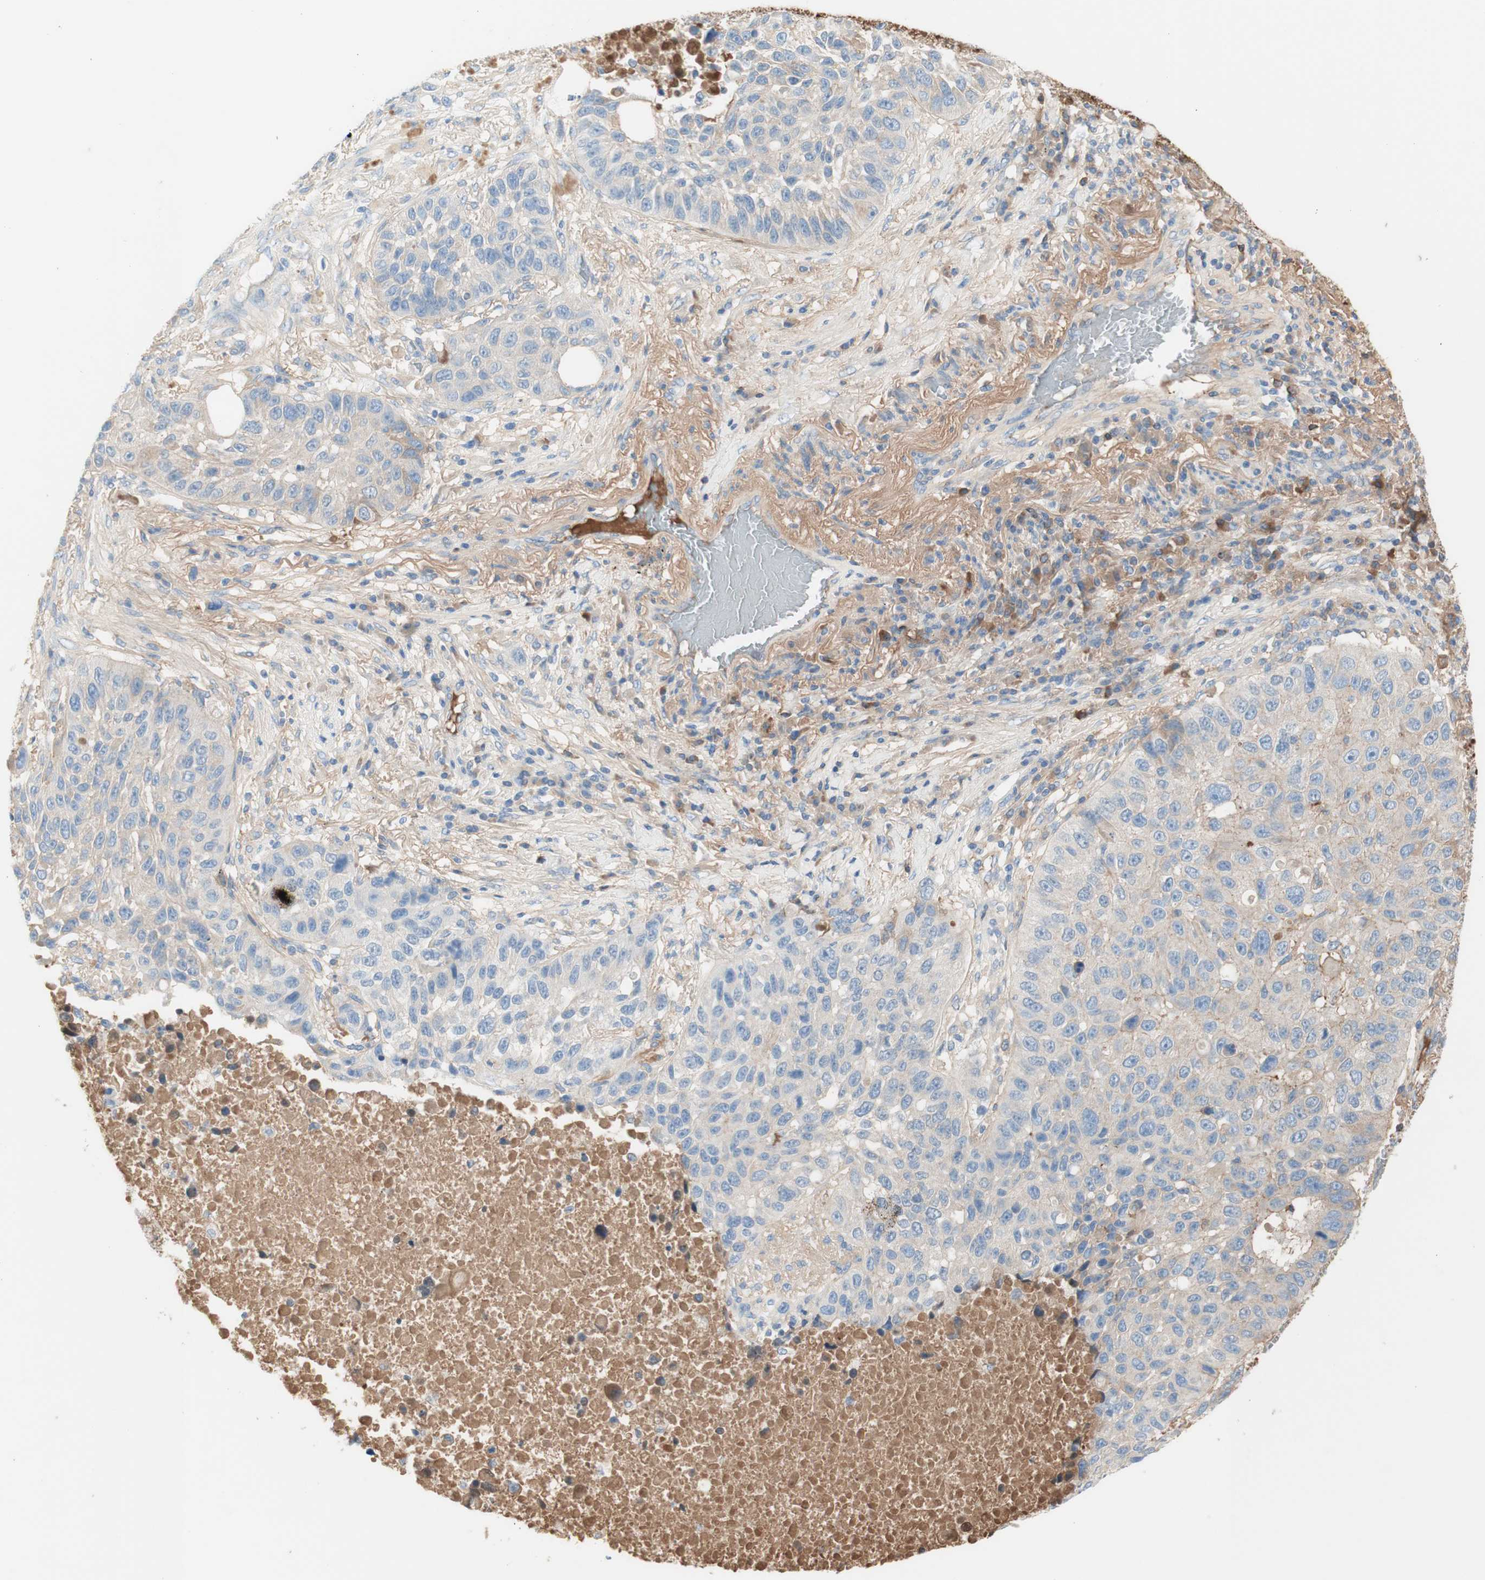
{"staining": {"intensity": "weak", "quantity": "25%-75%", "location": "cytoplasmic/membranous"}, "tissue": "lung cancer", "cell_type": "Tumor cells", "image_type": "cancer", "snomed": [{"axis": "morphology", "description": "Squamous cell carcinoma, NOS"}, {"axis": "topography", "description": "Lung"}], "caption": "A high-resolution photomicrograph shows immunohistochemistry (IHC) staining of lung cancer (squamous cell carcinoma), which displays weak cytoplasmic/membranous expression in about 25%-75% of tumor cells.", "gene": "KNG1", "patient": {"sex": "male", "age": 57}}